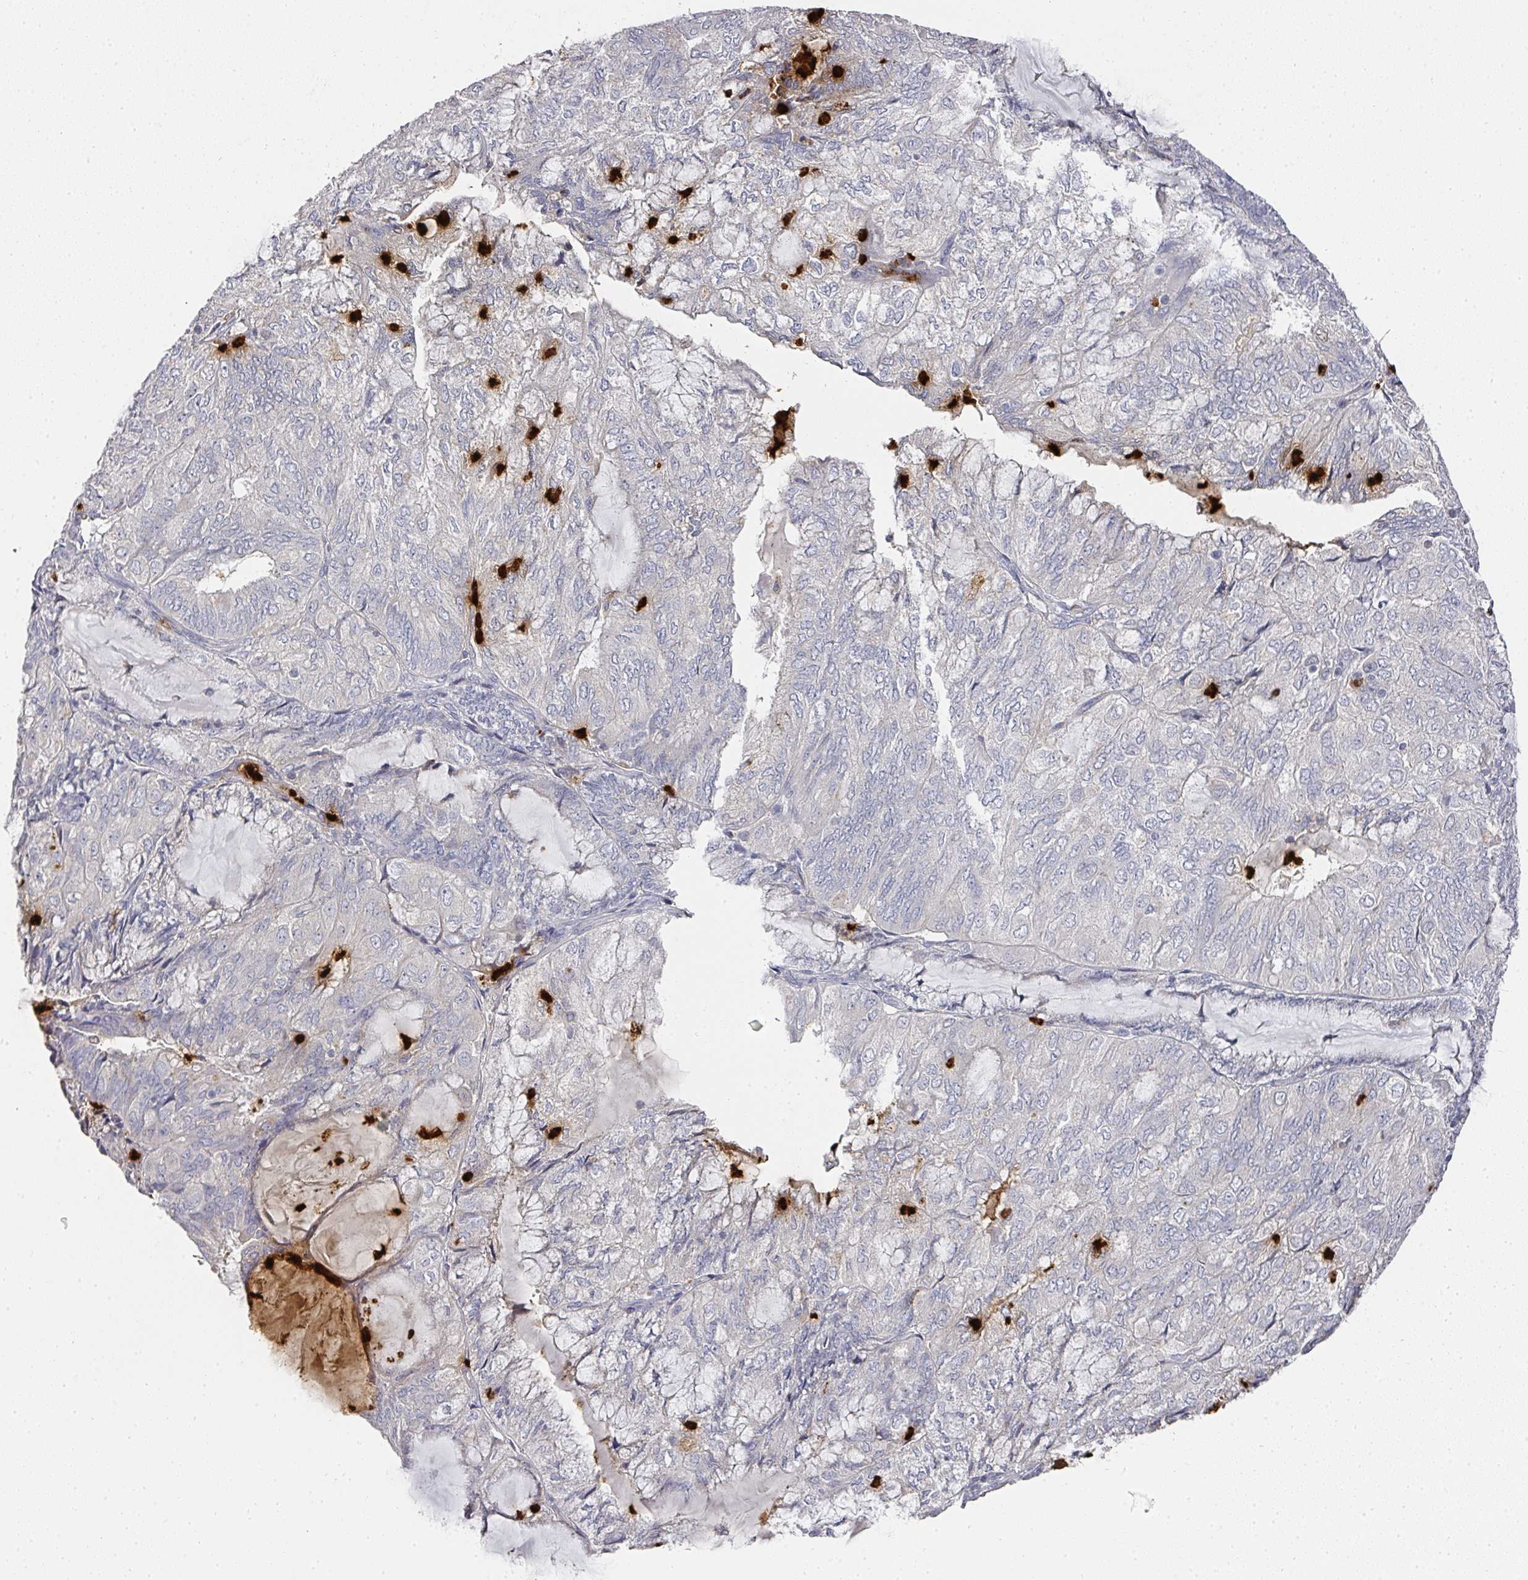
{"staining": {"intensity": "negative", "quantity": "none", "location": "none"}, "tissue": "endometrial cancer", "cell_type": "Tumor cells", "image_type": "cancer", "snomed": [{"axis": "morphology", "description": "Adenocarcinoma, NOS"}, {"axis": "topography", "description": "Endometrium"}], "caption": "The micrograph demonstrates no staining of tumor cells in adenocarcinoma (endometrial).", "gene": "CAMP", "patient": {"sex": "female", "age": 81}}